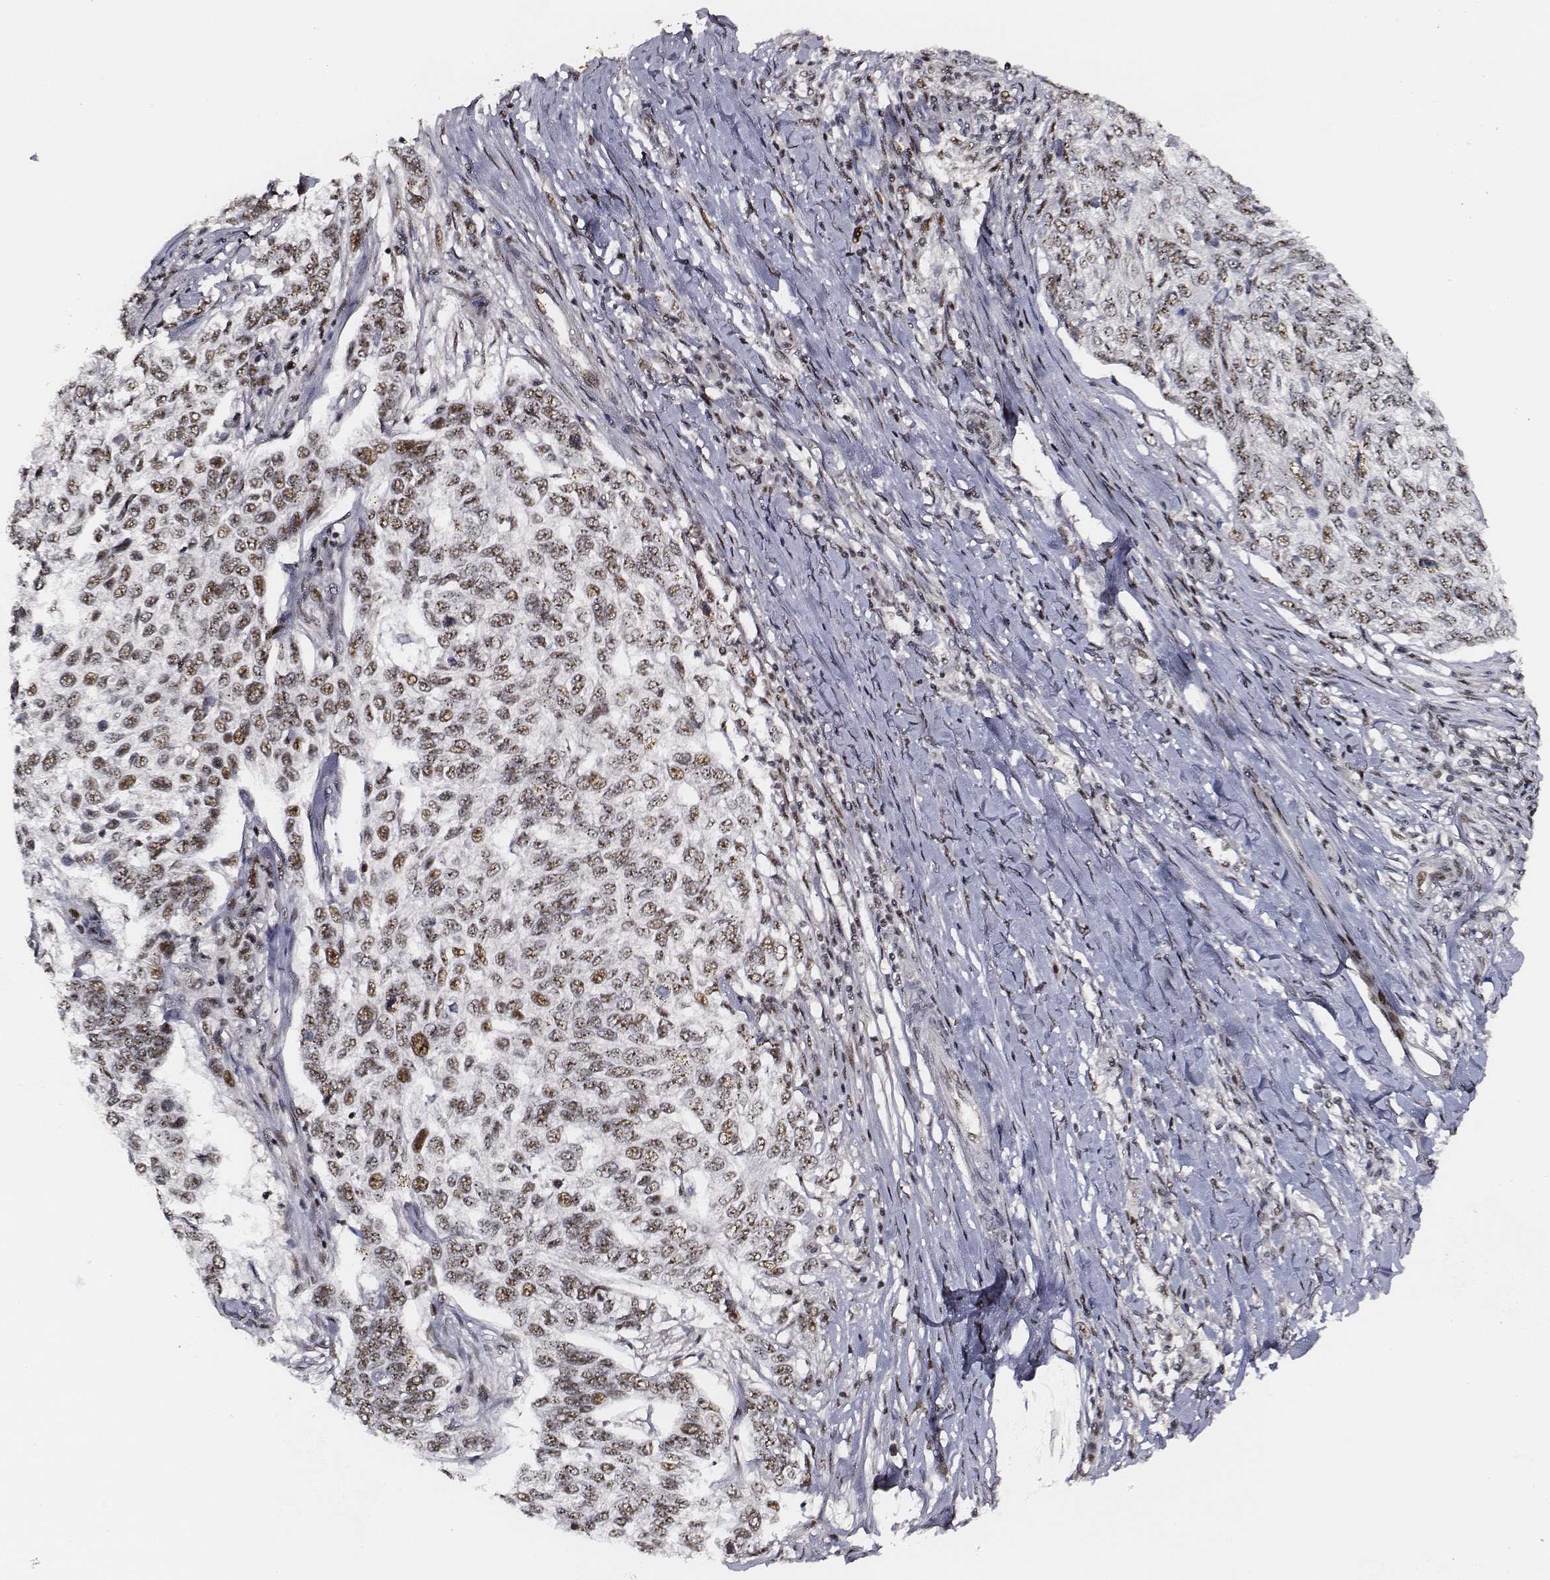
{"staining": {"intensity": "moderate", "quantity": ">75%", "location": "nuclear"}, "tissue": "skin cancer", "cell_type": "Tumor cells", "image_type": "cancer", "snomed": [{"axis": "morphology", "description": "Basal cell carcinoma"}, {"axis": "topography", "description": "Skin"}], "caption": "The immunohistochemical stain labels moderate nuclear positivity in tumor cells of skin basal cell carcinoma tissue.", "gene": "PPARA", "patient": {"sex": "female", "age": 65}}